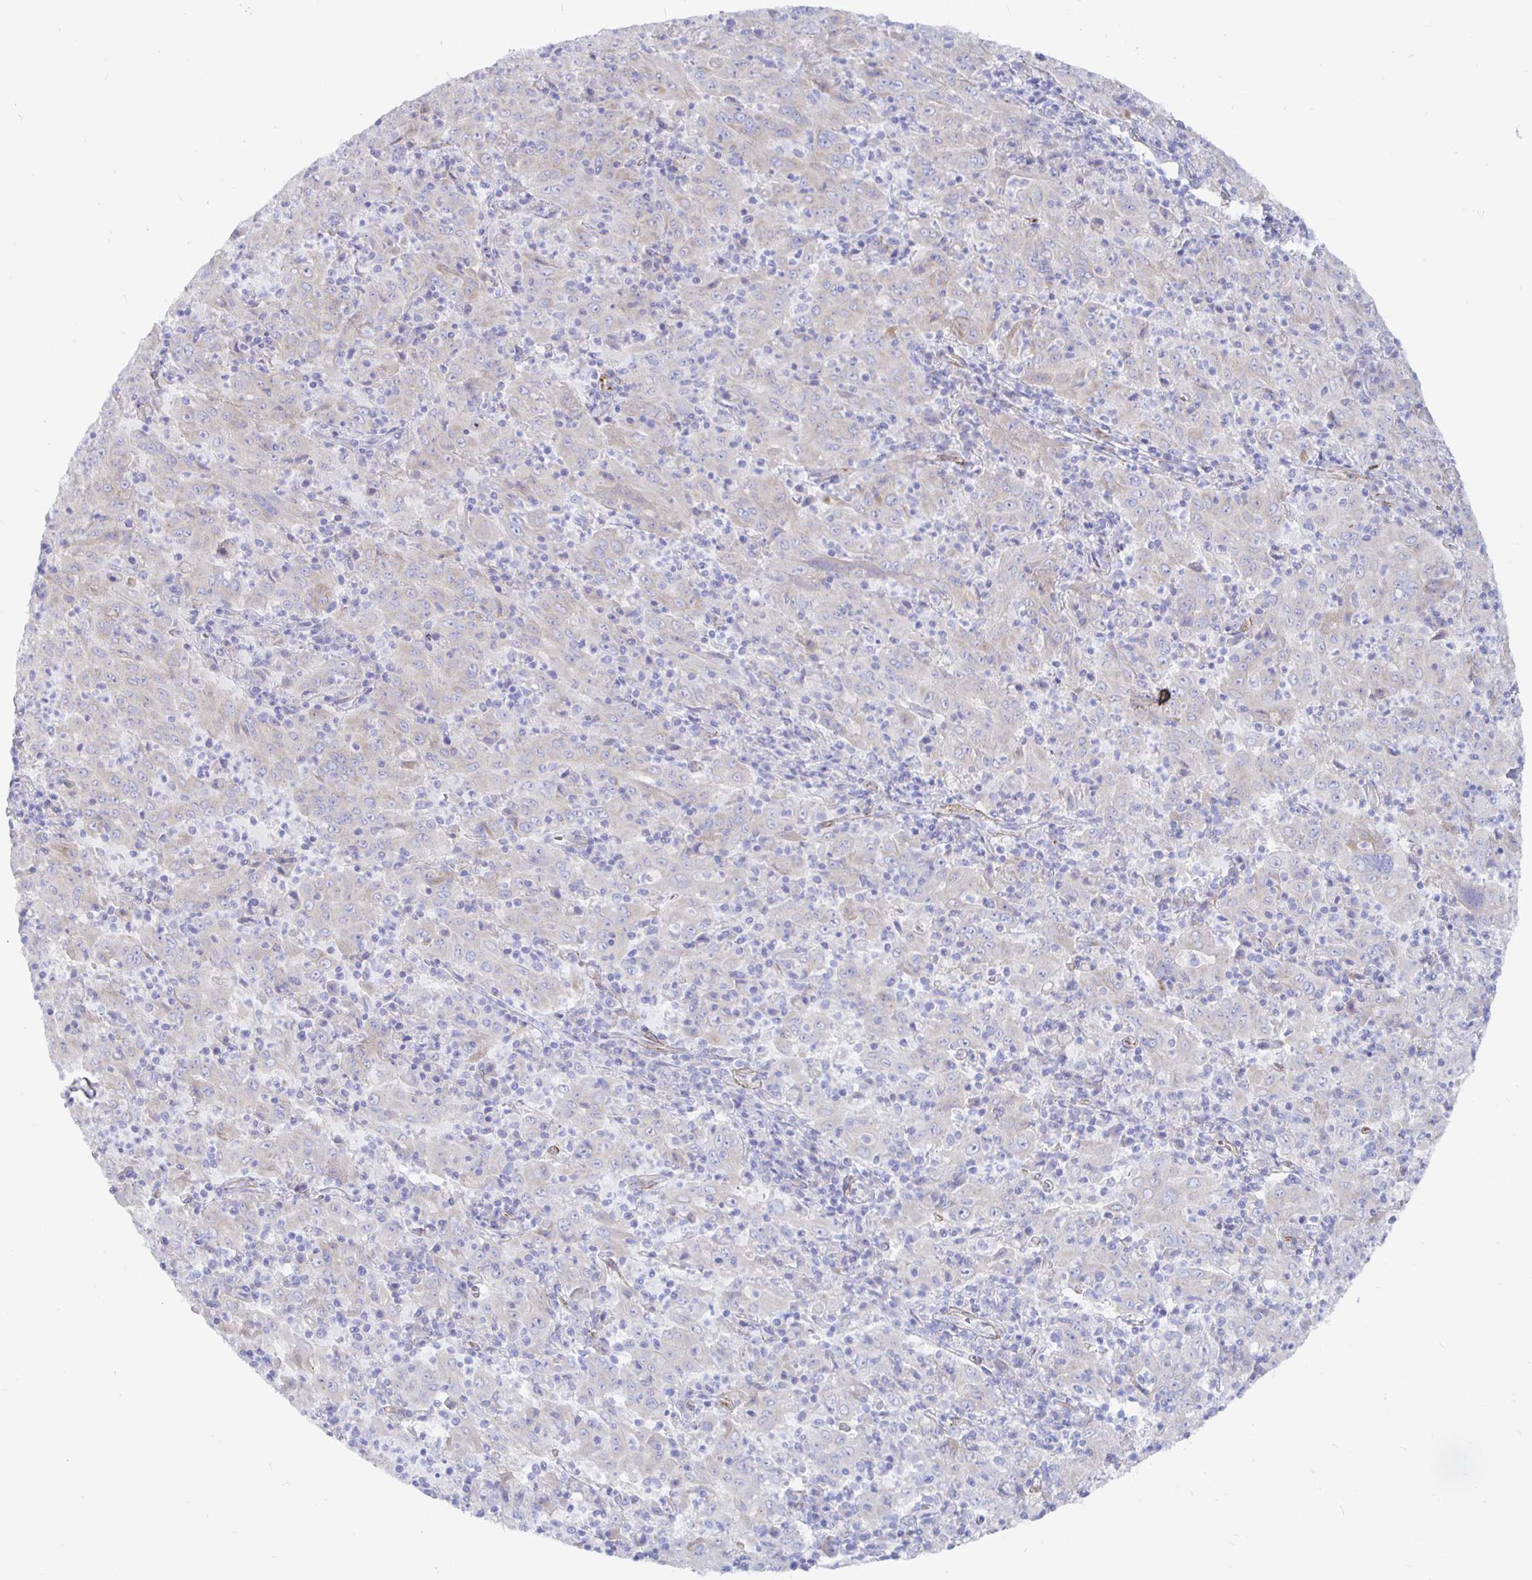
{"staining": {"intensity": "negative", "quantity": "none", "location": "none"}, "tissue": "pancreatic cancer", "cell_type": "Tumor cells", "image_type": "cancer", "snomed": [{"axis": "morphology", "description": "Adenocarcinoma, NOS"}, {"axis": "topography", "description": "Pancreas"}], "caption": "A high-resolution micrograph shows IHC staining of pancreatic cancer (adenocarcinoma), which exhibits no significant positivity in tumor cells.", "gene": "COX16", "patient": {"sex": "male", "age": 63}}